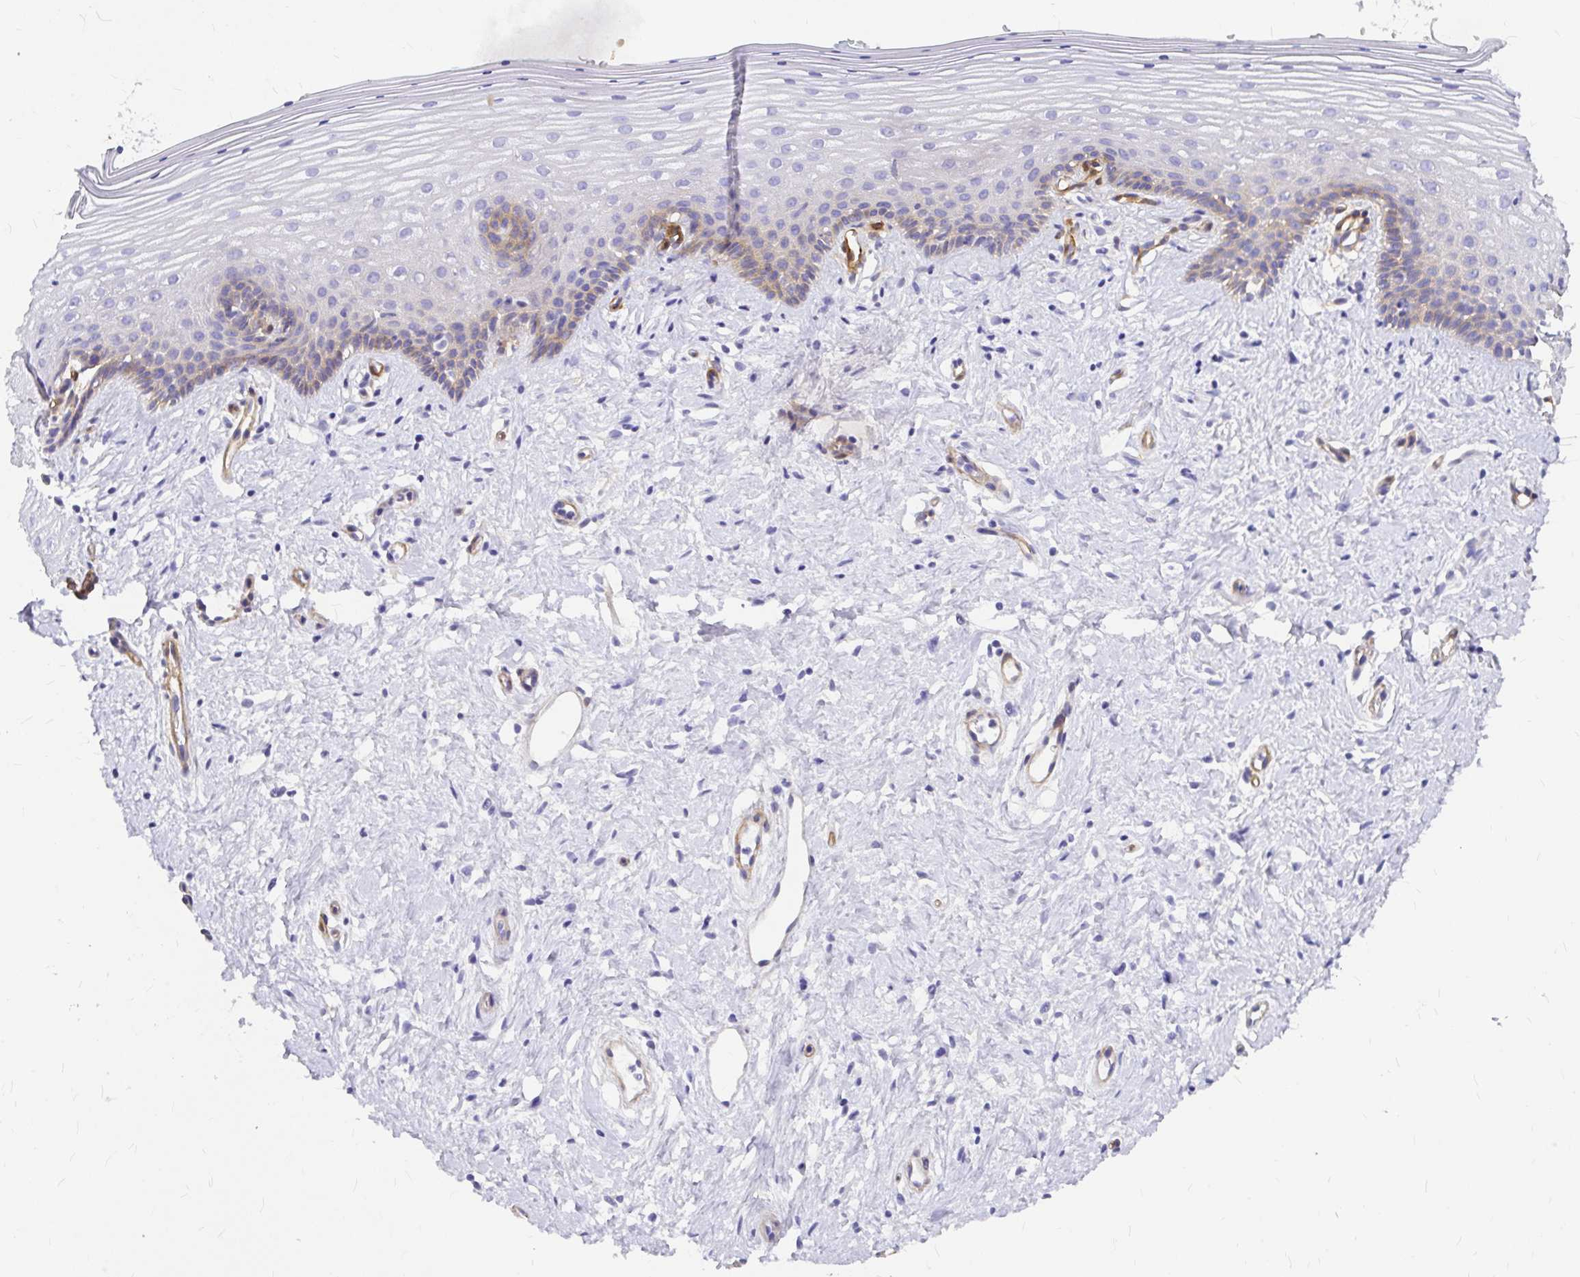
{"staining": {"intensity": "weak", "quantity": "<25%", "location": "cytoplasmic/membranous"}, "tissue": "vagina", "cell_type": "Squamous epithelial cells", "image_type": "normal", "snomed": [{"axis": "morphology", "description": "Normal tissue, NOS"}, {"axis": "topography", "description": "Vagina"}], "caption": "Immunohistochemistry (IHC) photomicrograph of unremarkable vagina stained for a protein (brown), which demonstrates no staining in squamous epithelial cells. Nuclei are stained in blue.", "gene": "MYO1B", "patient": {"sex": "female", "age": 42}}